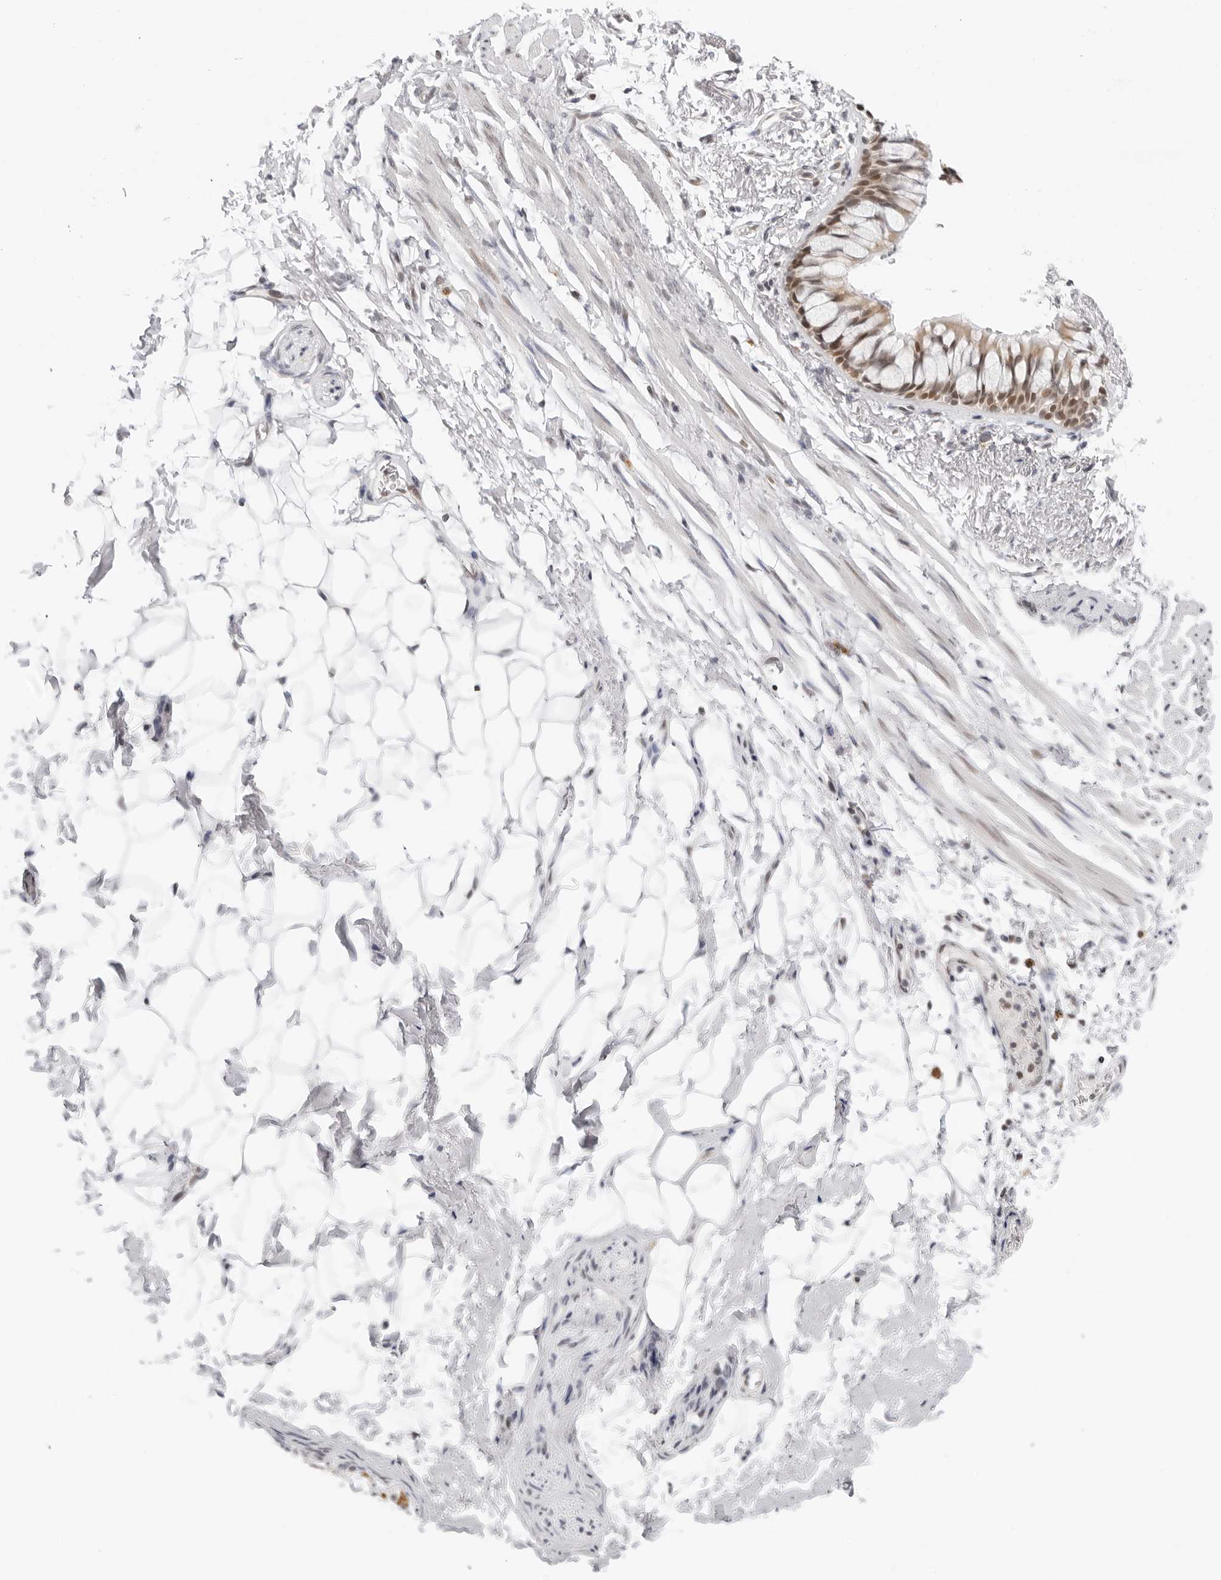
{"staining": {"intensity": "negative", "quantity": "none", "location": "none"}, "tissue": "adipose tissue", "cell_type": "Adipocytes", "image_type": "normal", "snomed": [{"axis": "morphology", "description": "Normal tissue, NOS"}, {"axis": "topography", "description": "Cartilage tissue"}, {"axis": "topography", "description": "Bronchus"}], "caption": "Protein analysis of normal adipose tissue exhibits no significant positivity in adipocytes.", "gene": "MSH6", "patient": {"sex": "female", "age": 73}}